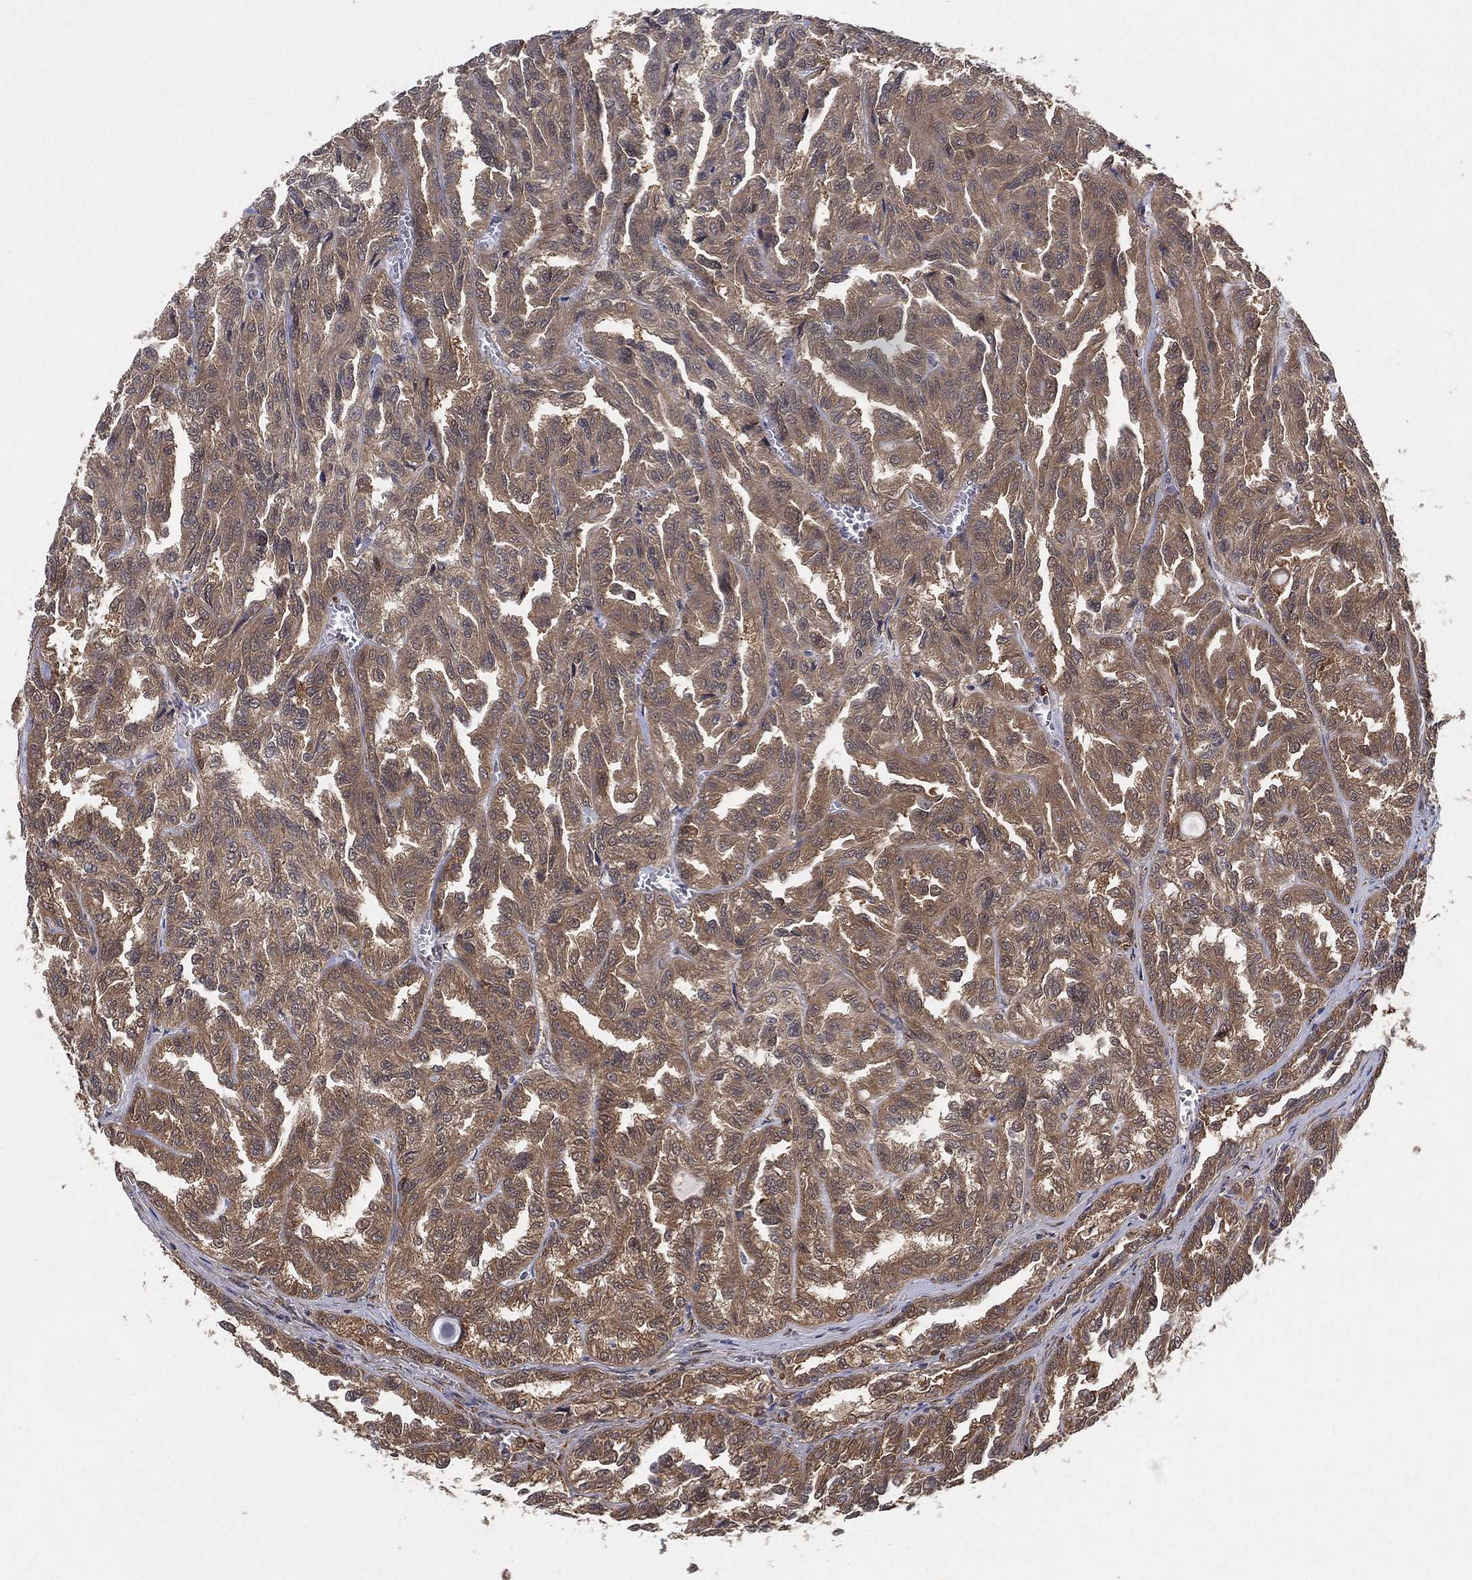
{"staining": {"intensity": "strong", "quantity": "25%-75%", "location": "cytoplasmic/membranous"}, "tissue": "renal cancer", "cell_type": "Tumor cells", "image_type": "cancer", "snomed": [{"axis": "morphology", "description": "Adenocarcinoma, NOS"}, {"axis": "topography", "description": "Kidney"}], "caption": "Renal cancer stained with a protein marker reveals strong staining in tumor cells.", "gene": "PSMG4", "patient": {"sex": "male", "age": 79}}